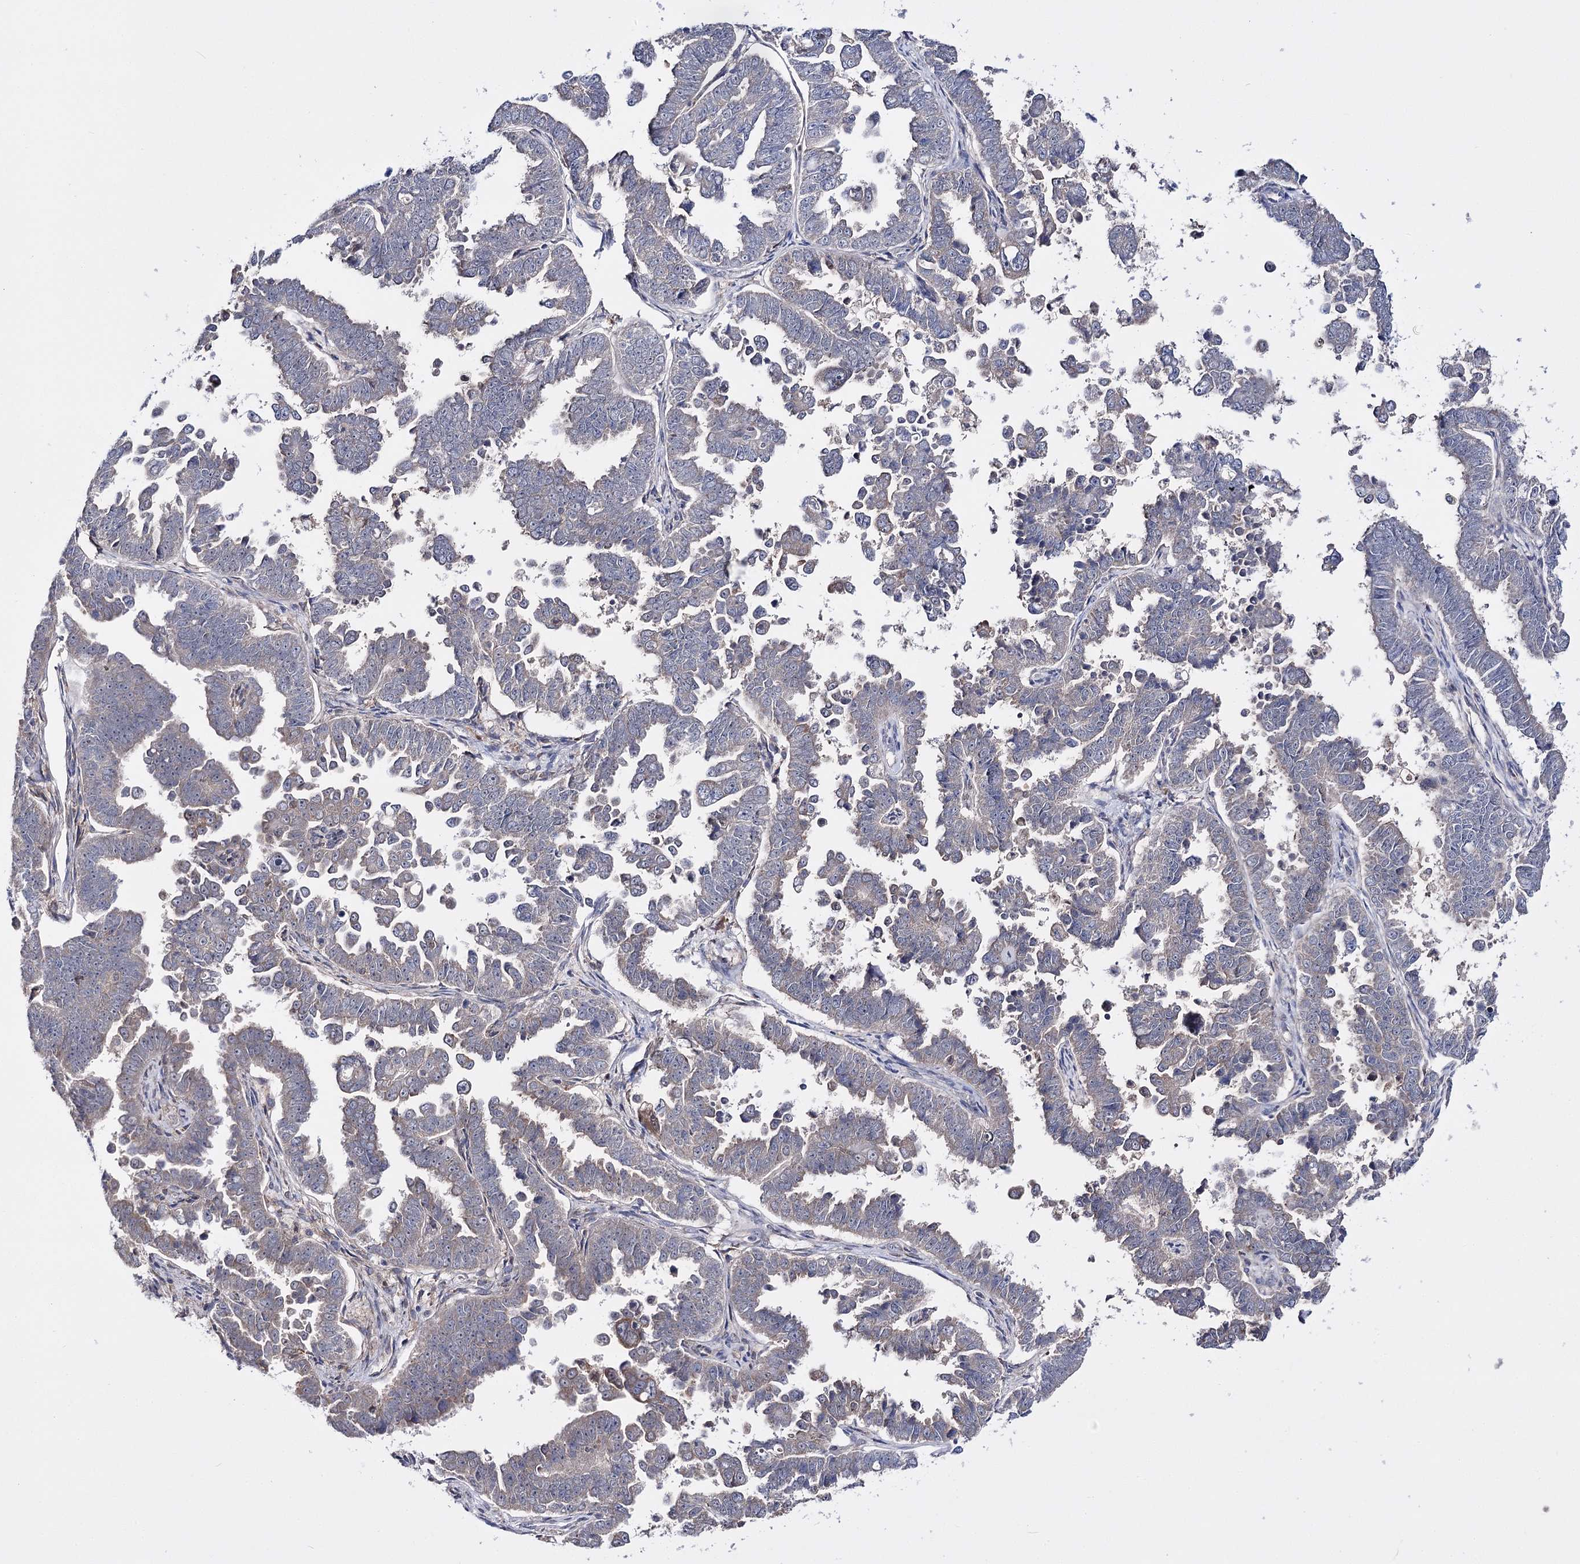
{"staining": {"intensity": "weak", "quantity": "<25%", "location": "cytoplasmic/membranous"}, "tissue": "endometrial cancer", "cell_type": "Tumor cells", "image_type": "cancer", "snomed": [{"axis": "morphology", "description": "Adenocarcinoma, NOS"}, {"axis": "topography", "description": "Endometrium"}], "caption": "This is a micrograph of IHC staining of adenocarcinoma (endometrial), which shows no expression in tumor cells. The staining is performed using DAB (3,3'-diaminobenzidine) brown chromogen with nuclei counter-stained in using hematoxylin.", "gene": "PTER", "patient": {"sex": "female", "age": 75}}